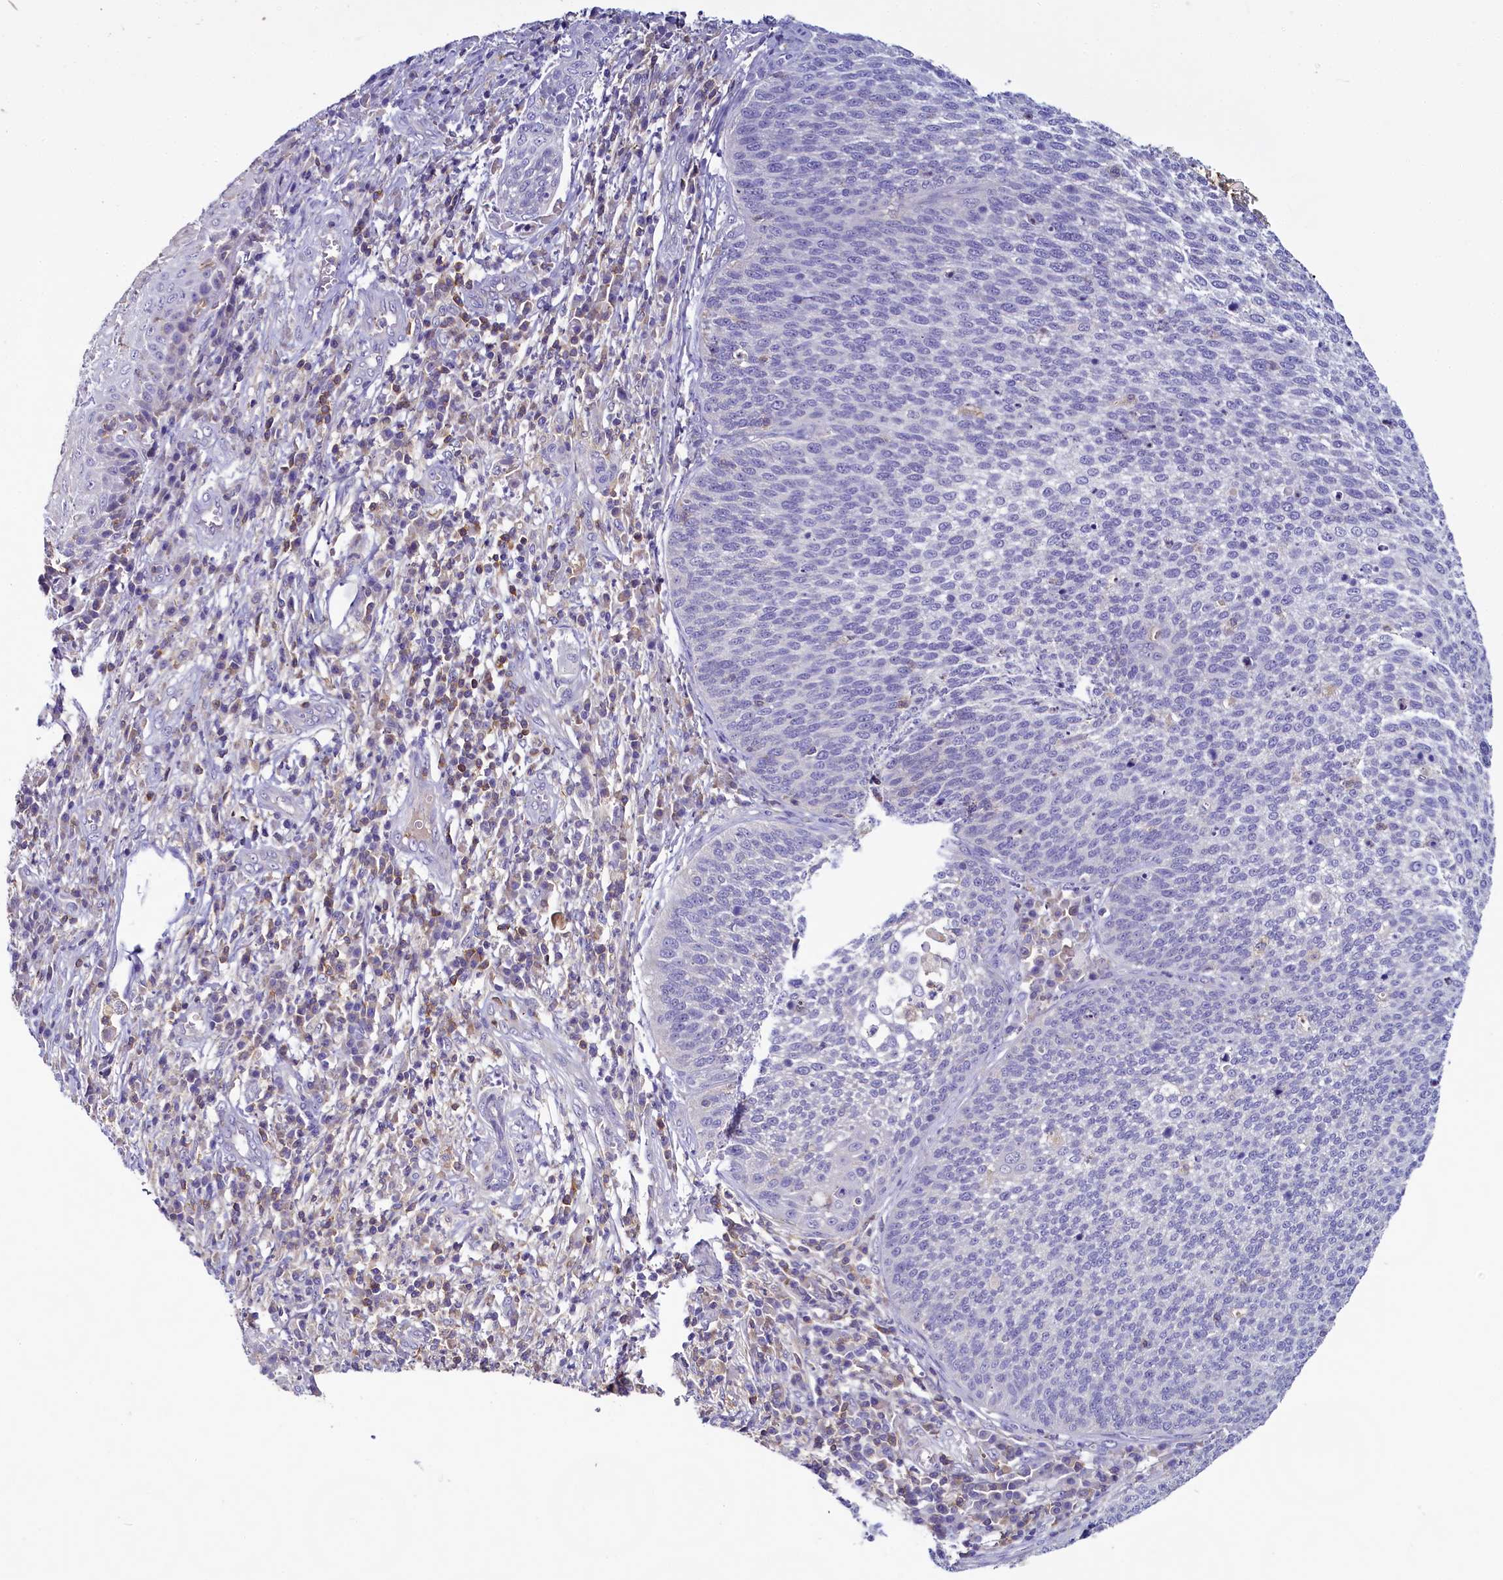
{"staining": {"intensity": "negative", "quantity": "none", "location": "none"}, "tissue": "cervical cancer", "cell_type": "Tumor cells", "image_type": "cancer", "snomed": [{"axis": "morphology", "description": "Squamous cell carcinoma, NOS"}, {"axis": "topography", "description": "Cervix"}], "caption": "Immunohistochemistry (IHC) histopathology image of neoplastic tissue: human cervical squamous cell carcinoma stained with DAB (3,3'-diaminobenzidine) reveals no significant protein positivity in tumor cells. Nuclei are stained in blue.", "gene": "FGFR2", "patient": {"sex": "female", "age": 34}}